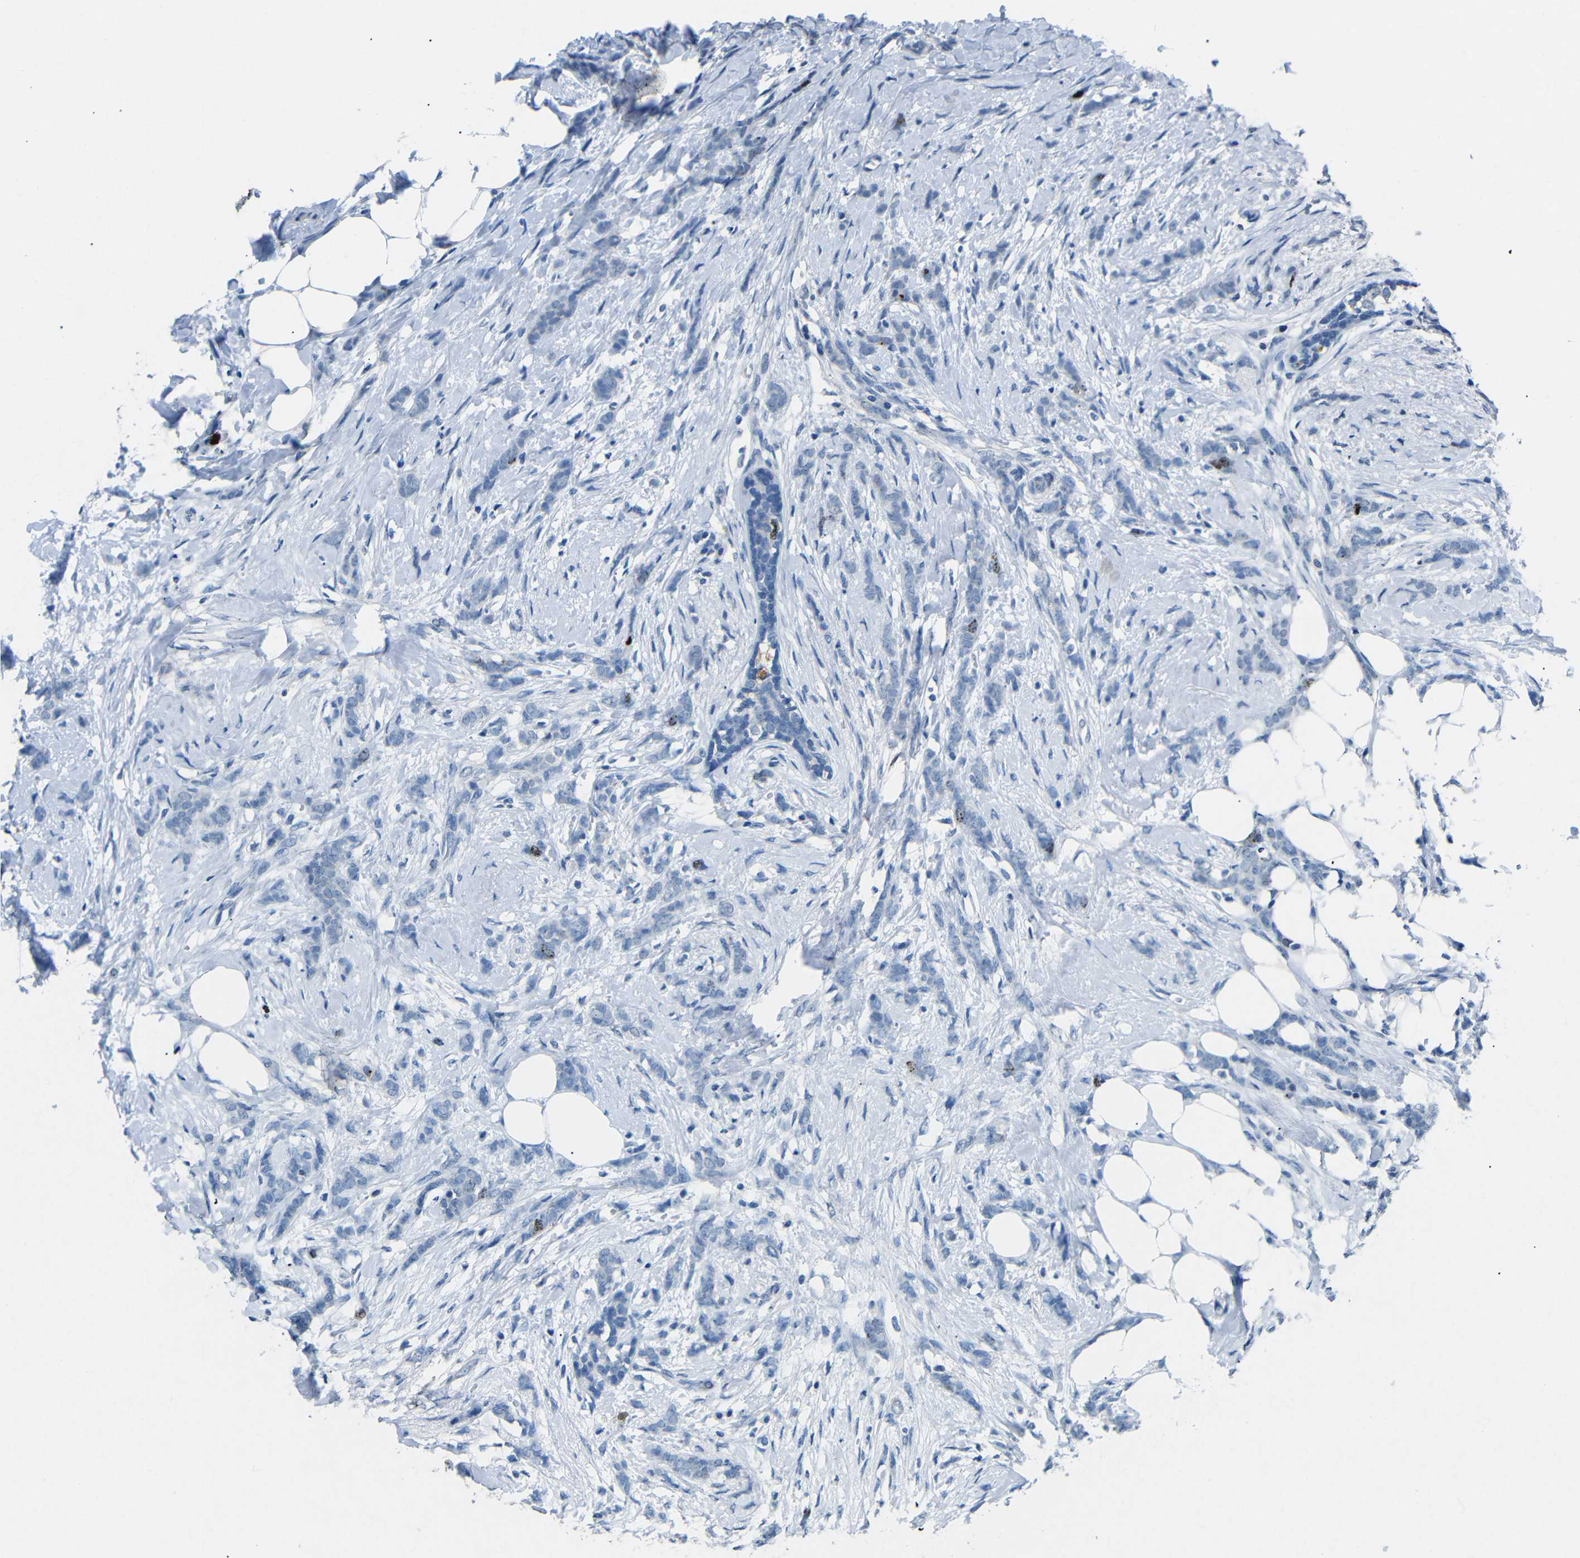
{"staining": {"intensity": "weak", "quantity": "<25%", "location": "nuclear"}, "tissue": "breast cancer", "cell_type": "Tumor cells", "image_type": "cancer", "snomed": [{"axis": "morphology", "description": "Lobular carcinoma, in situ"}, {"axis": "morphology", "description": "Lobular carcinoma"}, {"axis": "topography", "description": "Breast"}], "caption": "DAB (3,3'-diaminobenzidine) immunohistochemical staining of breast cancer (lobular carcinoma) displays no significant staining in tumor cells. The staining is performed using DAB brown chromogen with nuclei counter-stained in using hematoxylin.", "gene": "INCENP", "patient": {"sex": "female", "age": 41}}